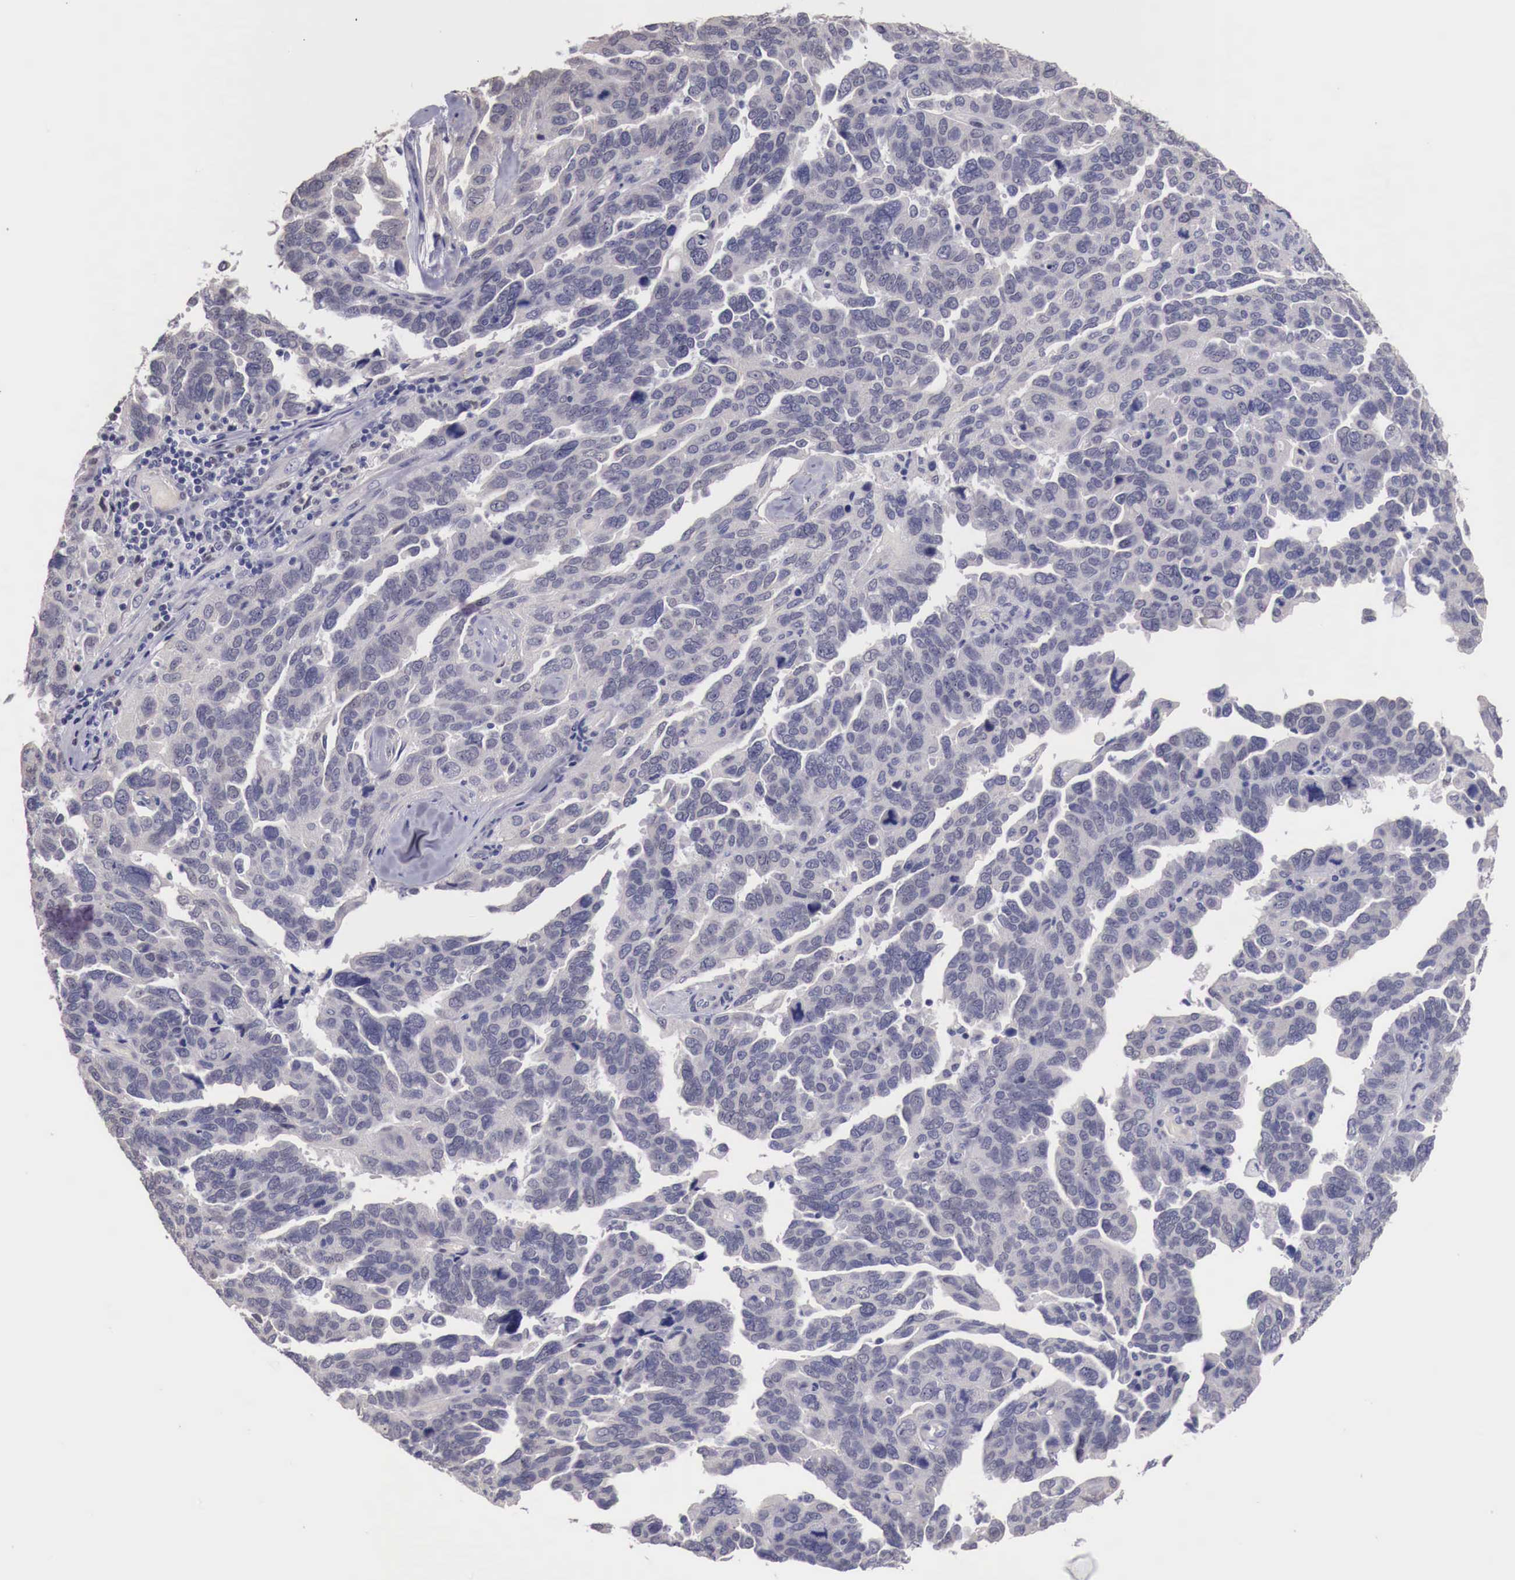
{"staining": {"intensity": "negative", "quantity": "none", "location": "none"}, "tissue": "ovarian cancer", "cell_type": "Tumor cells", "image_type": "cancer", "snomed": [{"axis": "morphology", "description": "Cystadenocarcinoma, serous, NOS"}, {"axis": "topography", "description": "Ovary"}], "caption": "Histopathology image shows no significant protein staining in tumor cells of ovarian serous cystadenocarcinoma.", "gene": "ENOX2", "patient": {"sex": "female", "age": 64}}